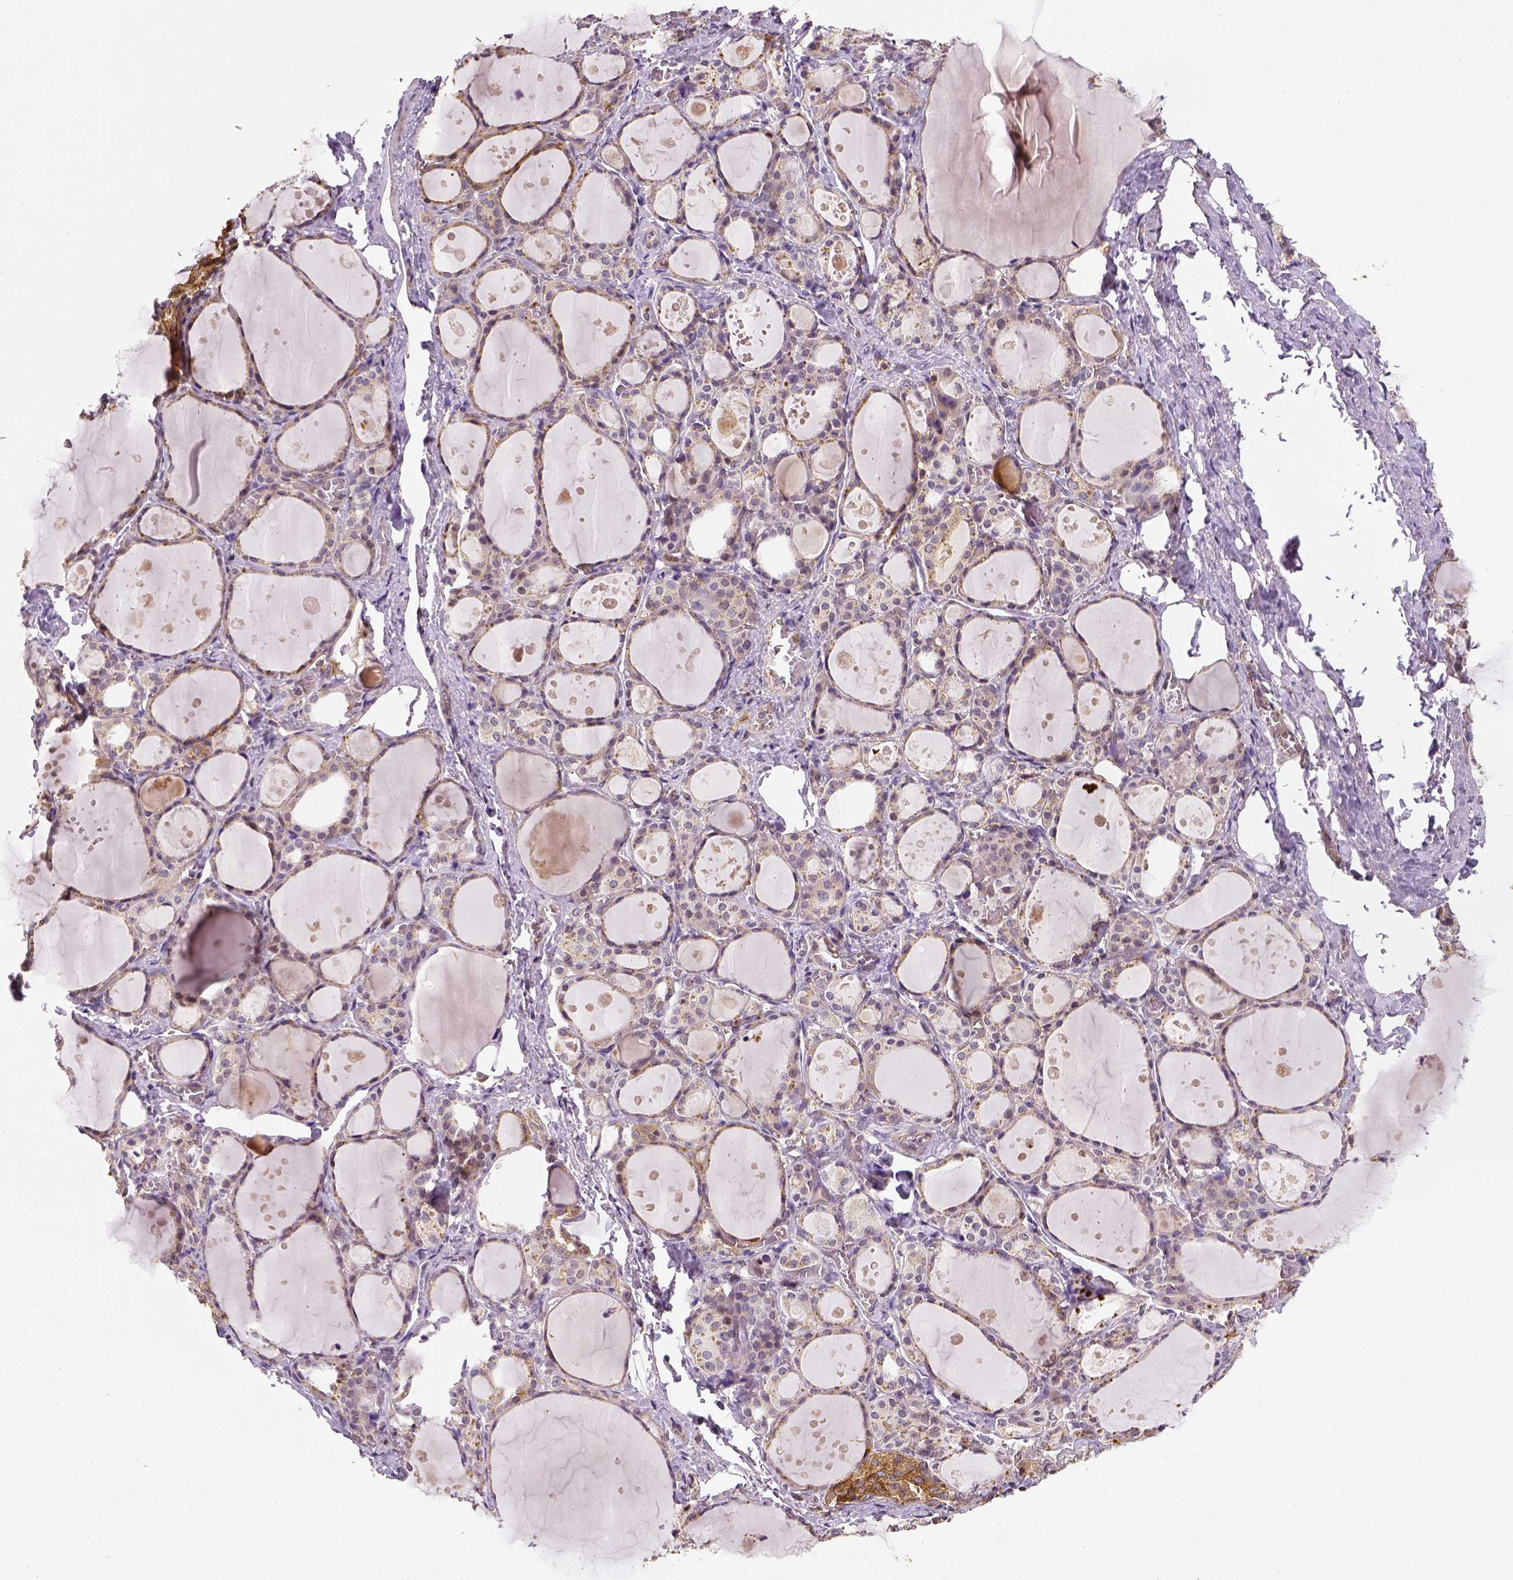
{"staining": {"intensity": "weak", "quantity": "<25%", "location": "cytoplasmic/membranous"}, "tissue": "thyroid gland", "cell_type": "Glandular cells", "image_type": "normal", "snomed": [{"axis": "morphology", "description": "Normal tissue, NOS"}, {"axis": "topography", "description": "Thyroid gland"}], "caption": "High power microscopy image of an immunohistochemistry (IHC) micrograph of unremarkable thyroid gland, revealing no significant expression in glandular cells.", "gene": "MATK", "patient": {"sex": "male", "age": 68}}